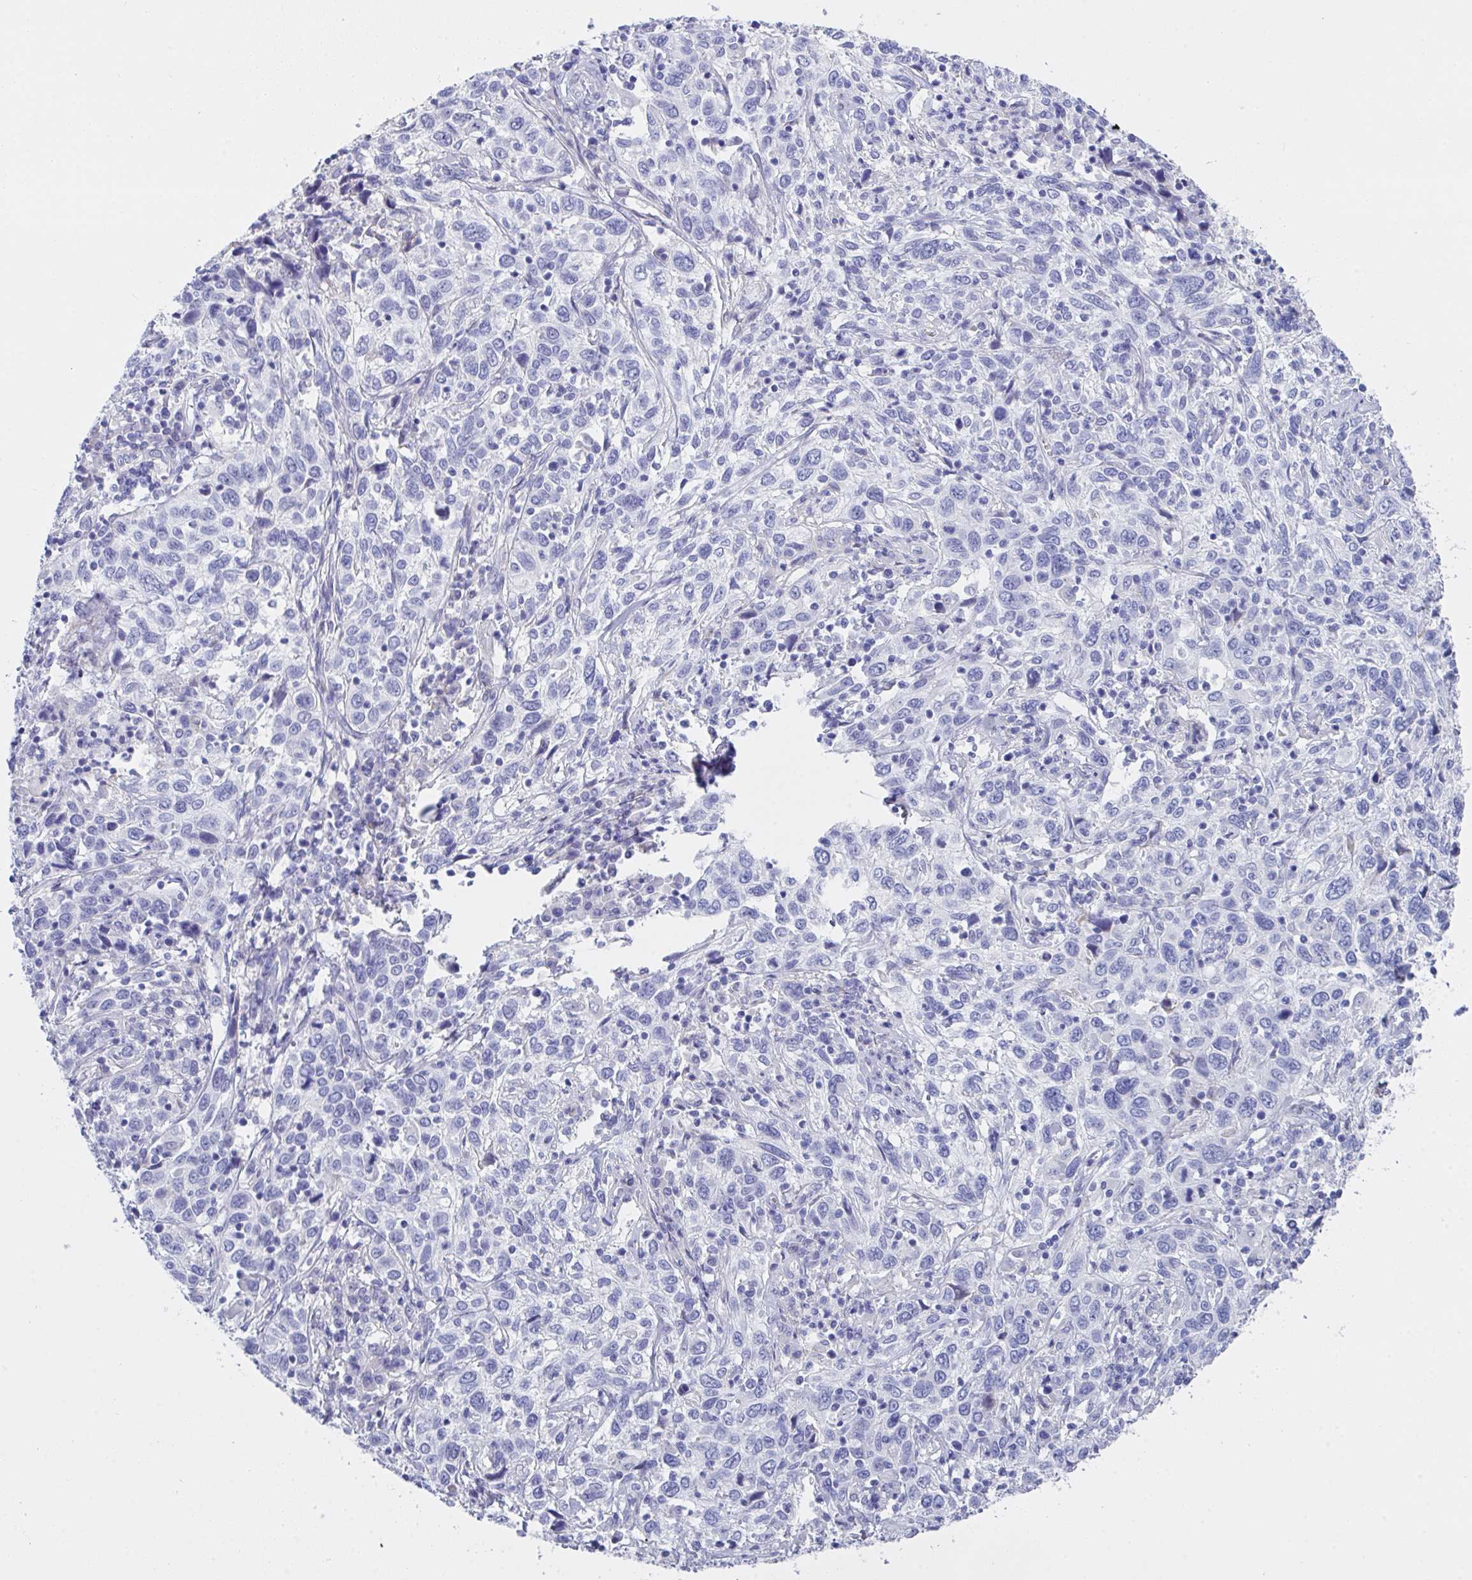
{"staining": {"intensity": "negative", "quantity": "none", "location": "none"}, "tissue": "cervical cancer", "cell_type": "Tumor cells", "image_type": "cancer", "snomed": [{"axis": "morphology", "description": "Squamous cell carcinoma, NOS"}, {"axis": "topography", "description": "Cervix"}], "caption": "Squamous cell carcinoma (cervical) was stained to show a protein in brown. There is no significant staining in tumor cells.", "gene": "FBXO47", "patient": {"sex": "female", "age": 46}}